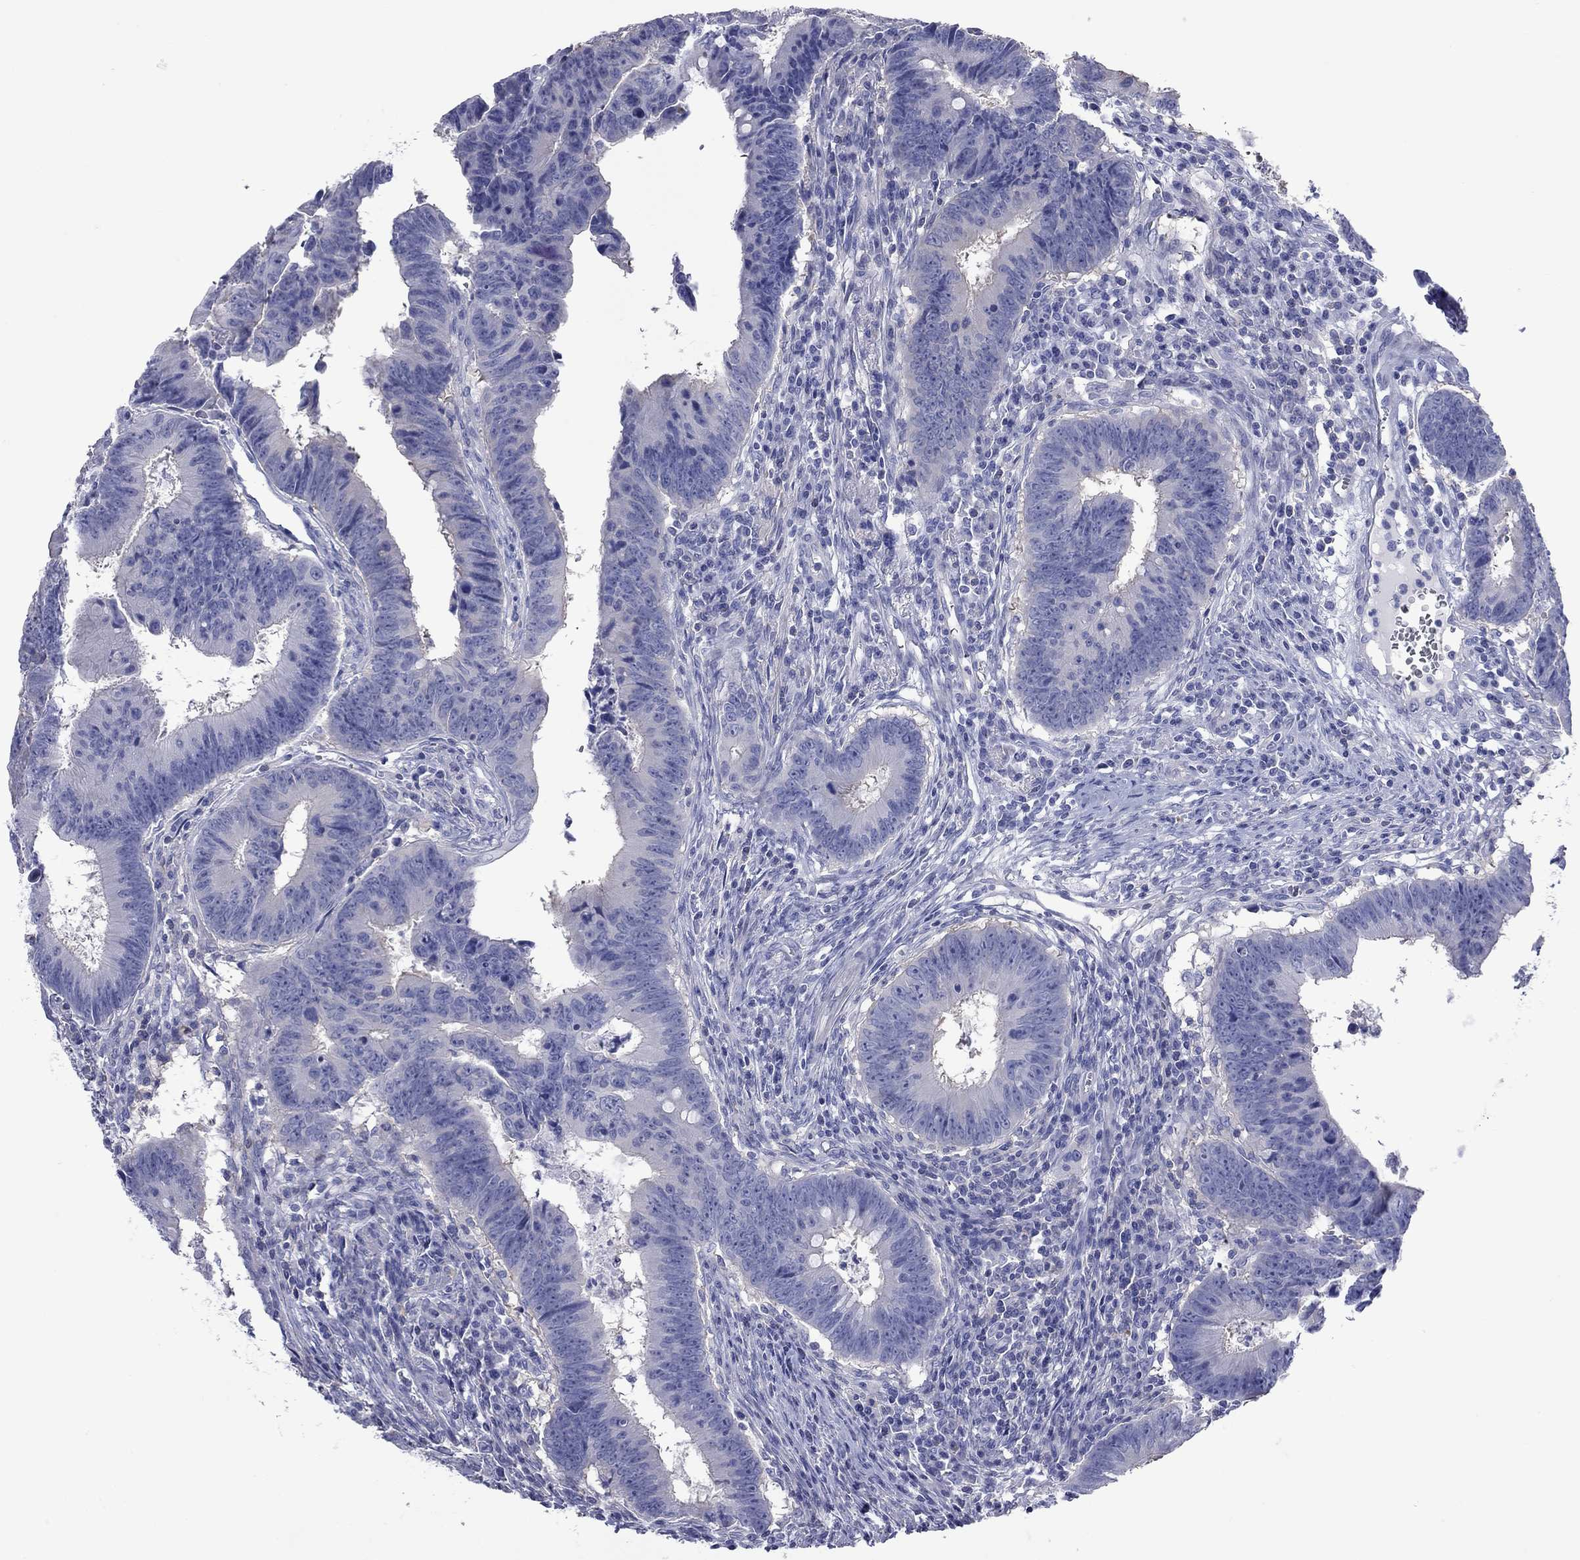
{"staining": {"intensity": "negative", "quantity": "none", "location": "none"}, "tissue": "colorectal cancer", "cell_type": "Tumor cells", "image_type": "cancer", "snomed": [{"axis": "morphology", "description": "Adenocarcinoma, NOS"}, {"axis": "topography", "description": "Colon"}], "caption": "Tumor cells are negative for brown protein staining in adenocarcinoma (colorectal).", "gene": "ACTL7B", "patient": {"sex": "female", "age": 87}}